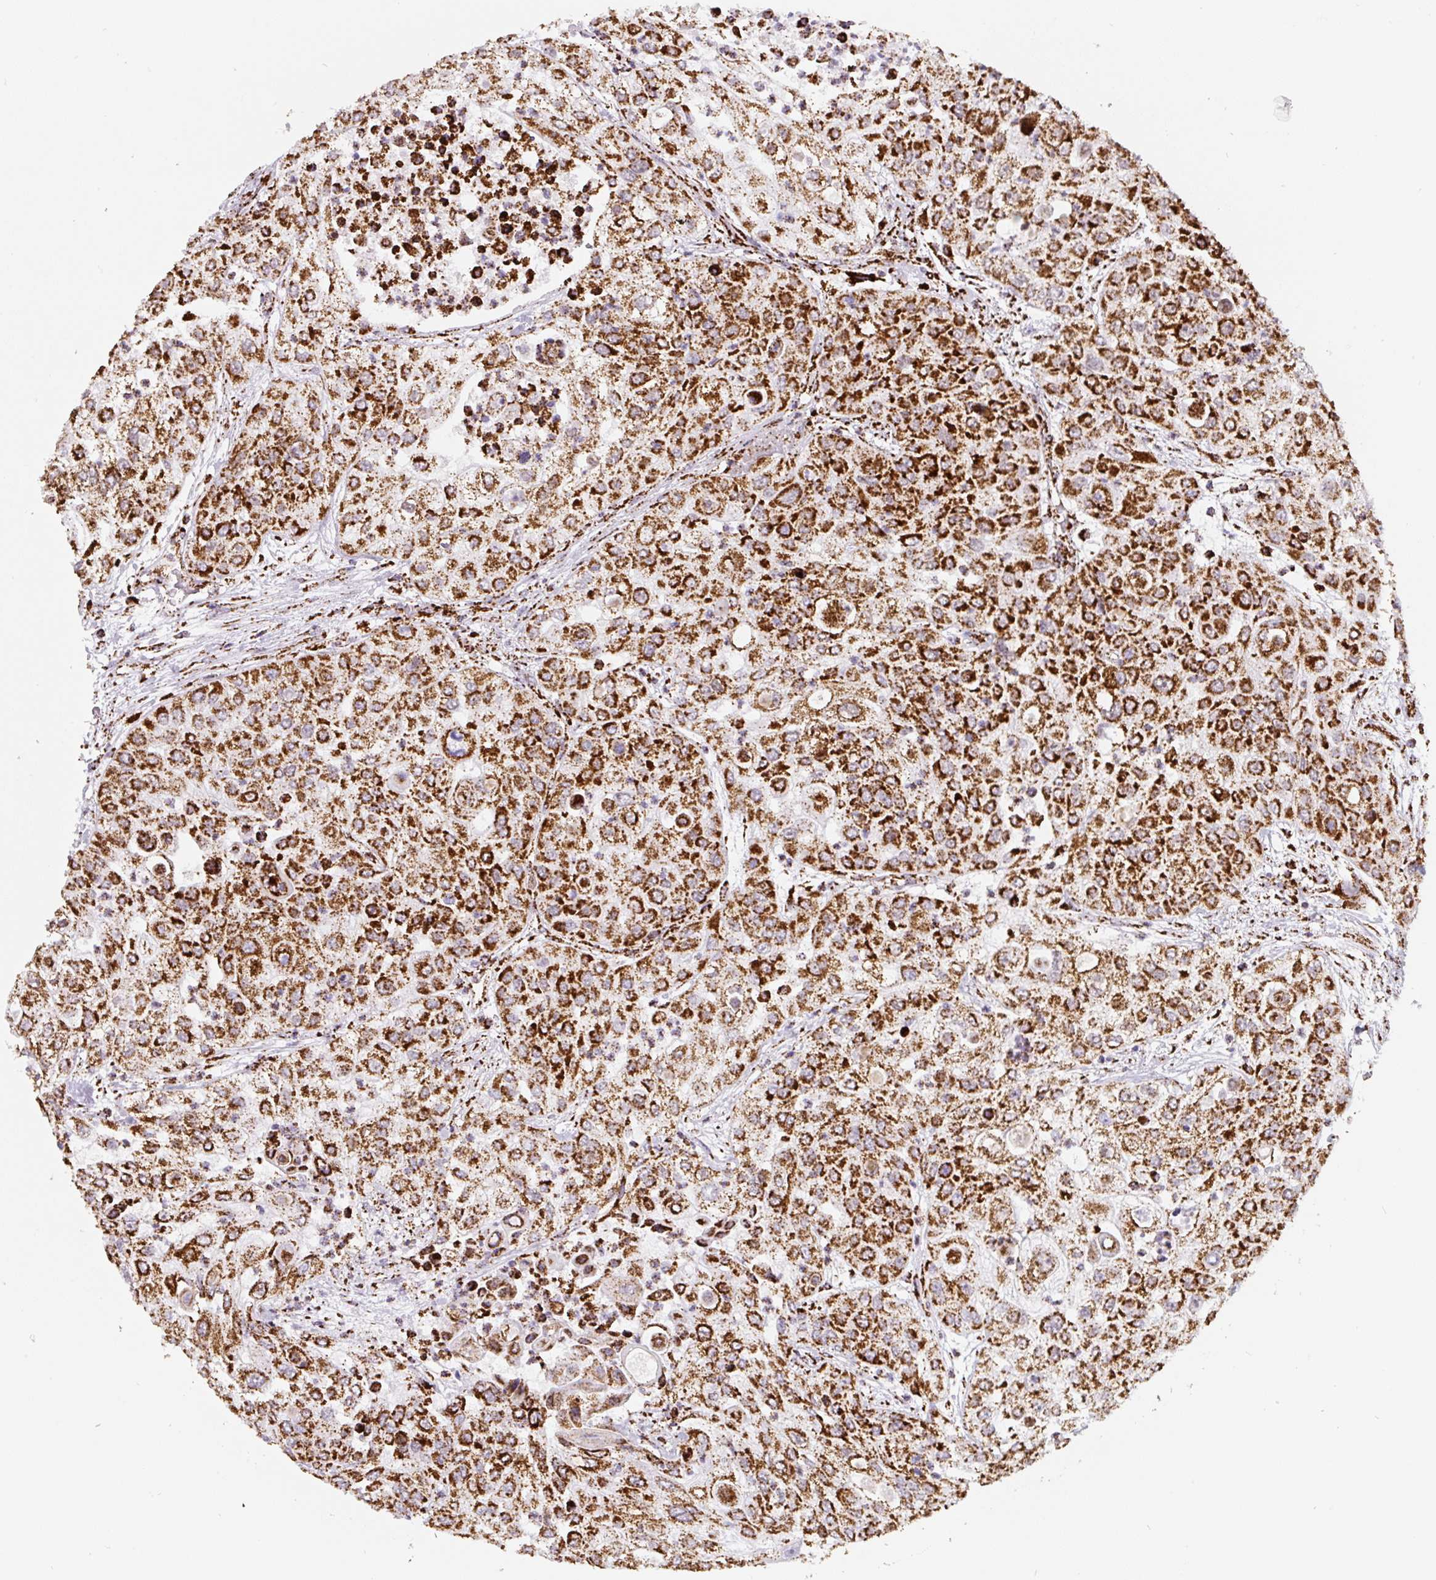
{"staining": {"intensity": "strong", "quantity": ">75%", "location": "cytoplasmic/membranous"}, "tissue": "urothelial cancer", "cell_type": "Tumor cells", "image_type": "cancer", "snomed": [{"axis": "morphology", "description": "Urothelial carcinoma, High grade"}, {"axis": "topography", "description": "Urinary bladder"}], "caption": "The histopathology image shows staining of high-grade urothelial carcinoma, revealing strong cytoplasmic/membranous protein expression (brown color) within tumor cells.", "gene": "ATP5F1A", "patient": {"sex": "female", "age": 79}}